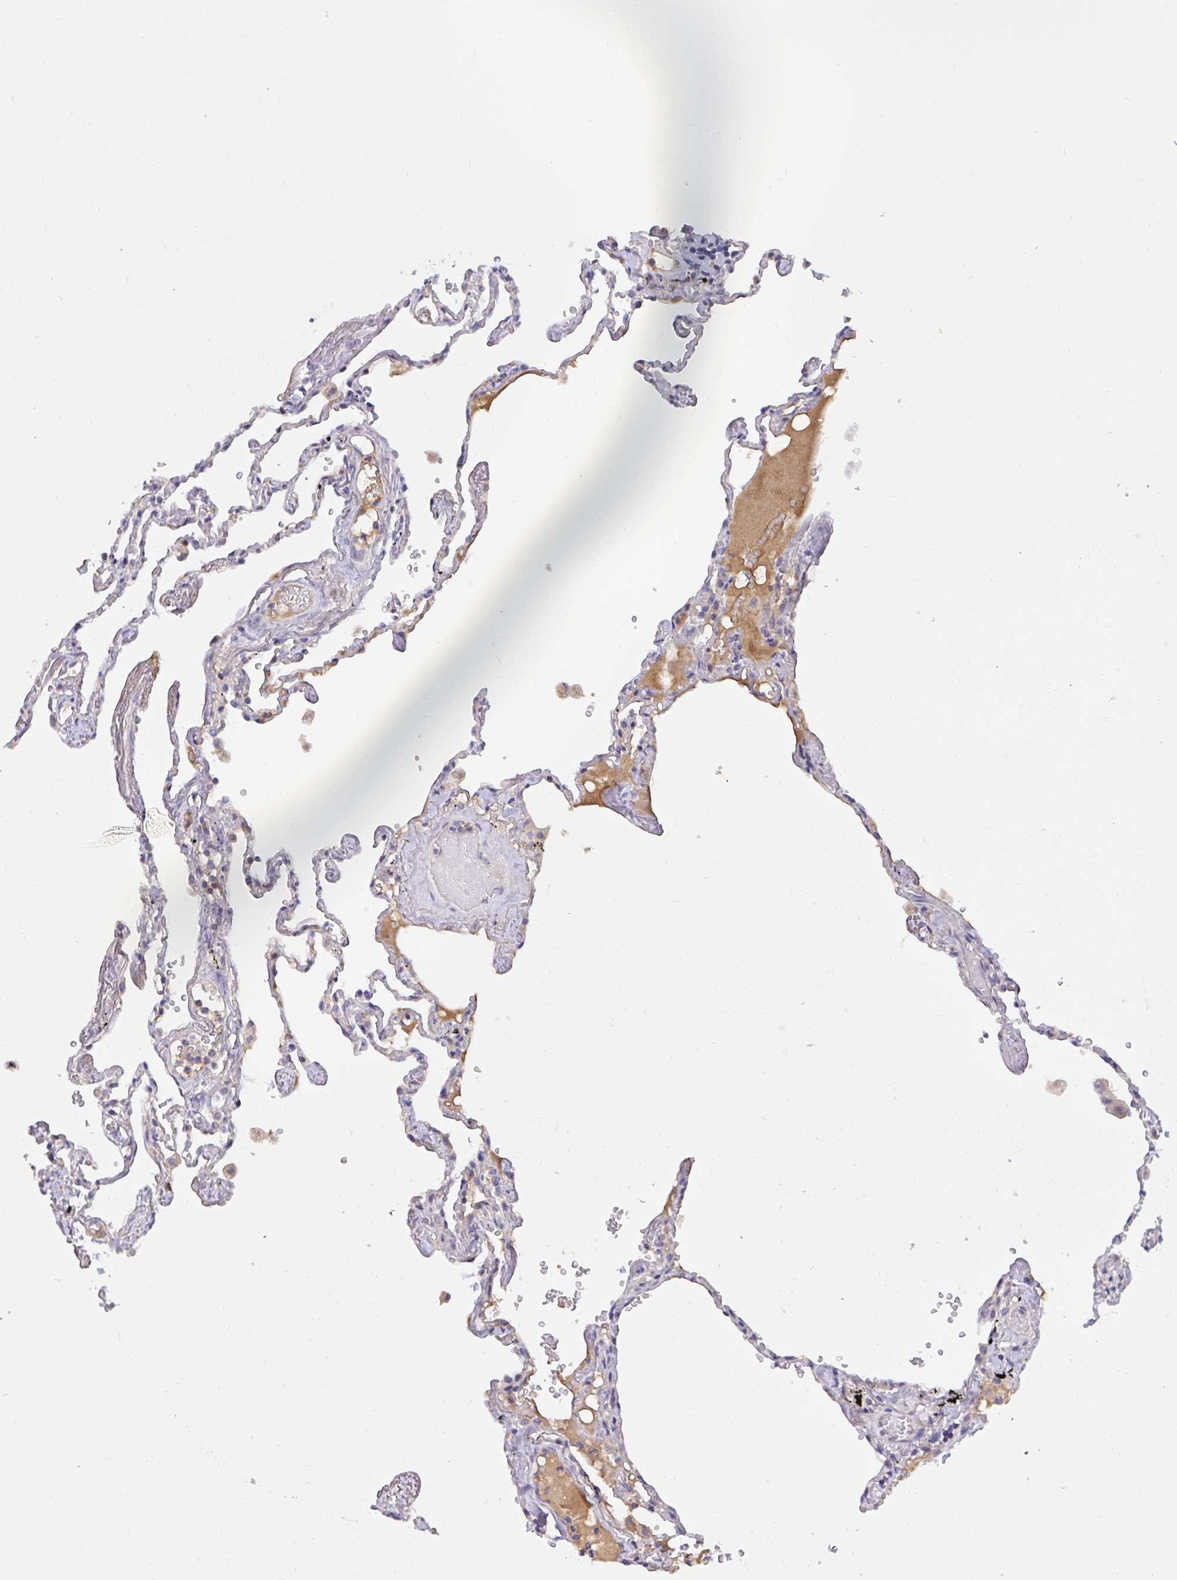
{"staining": {"intensity": "weak", "quantity": "<25%", "location": "cytoplasmic/membranous"}, "tissue": "lung", "cell_type": "Alveolar cells", "image_type": "normal", "snomed": [{"axis": "morphology", "description": "Normal tissue, NOS"}, {"axis": "topography", "description": "Lung"}], "caption": "A histopathology image of lung stained for a protein demonstrates no brown staining in alveolar cells. The staining is performed using DAB brown chromogen with nuclei counter-stained in using hematoxylin.", "gene": "ZNF581", "patient": {"sex": "female", "age": 67}}